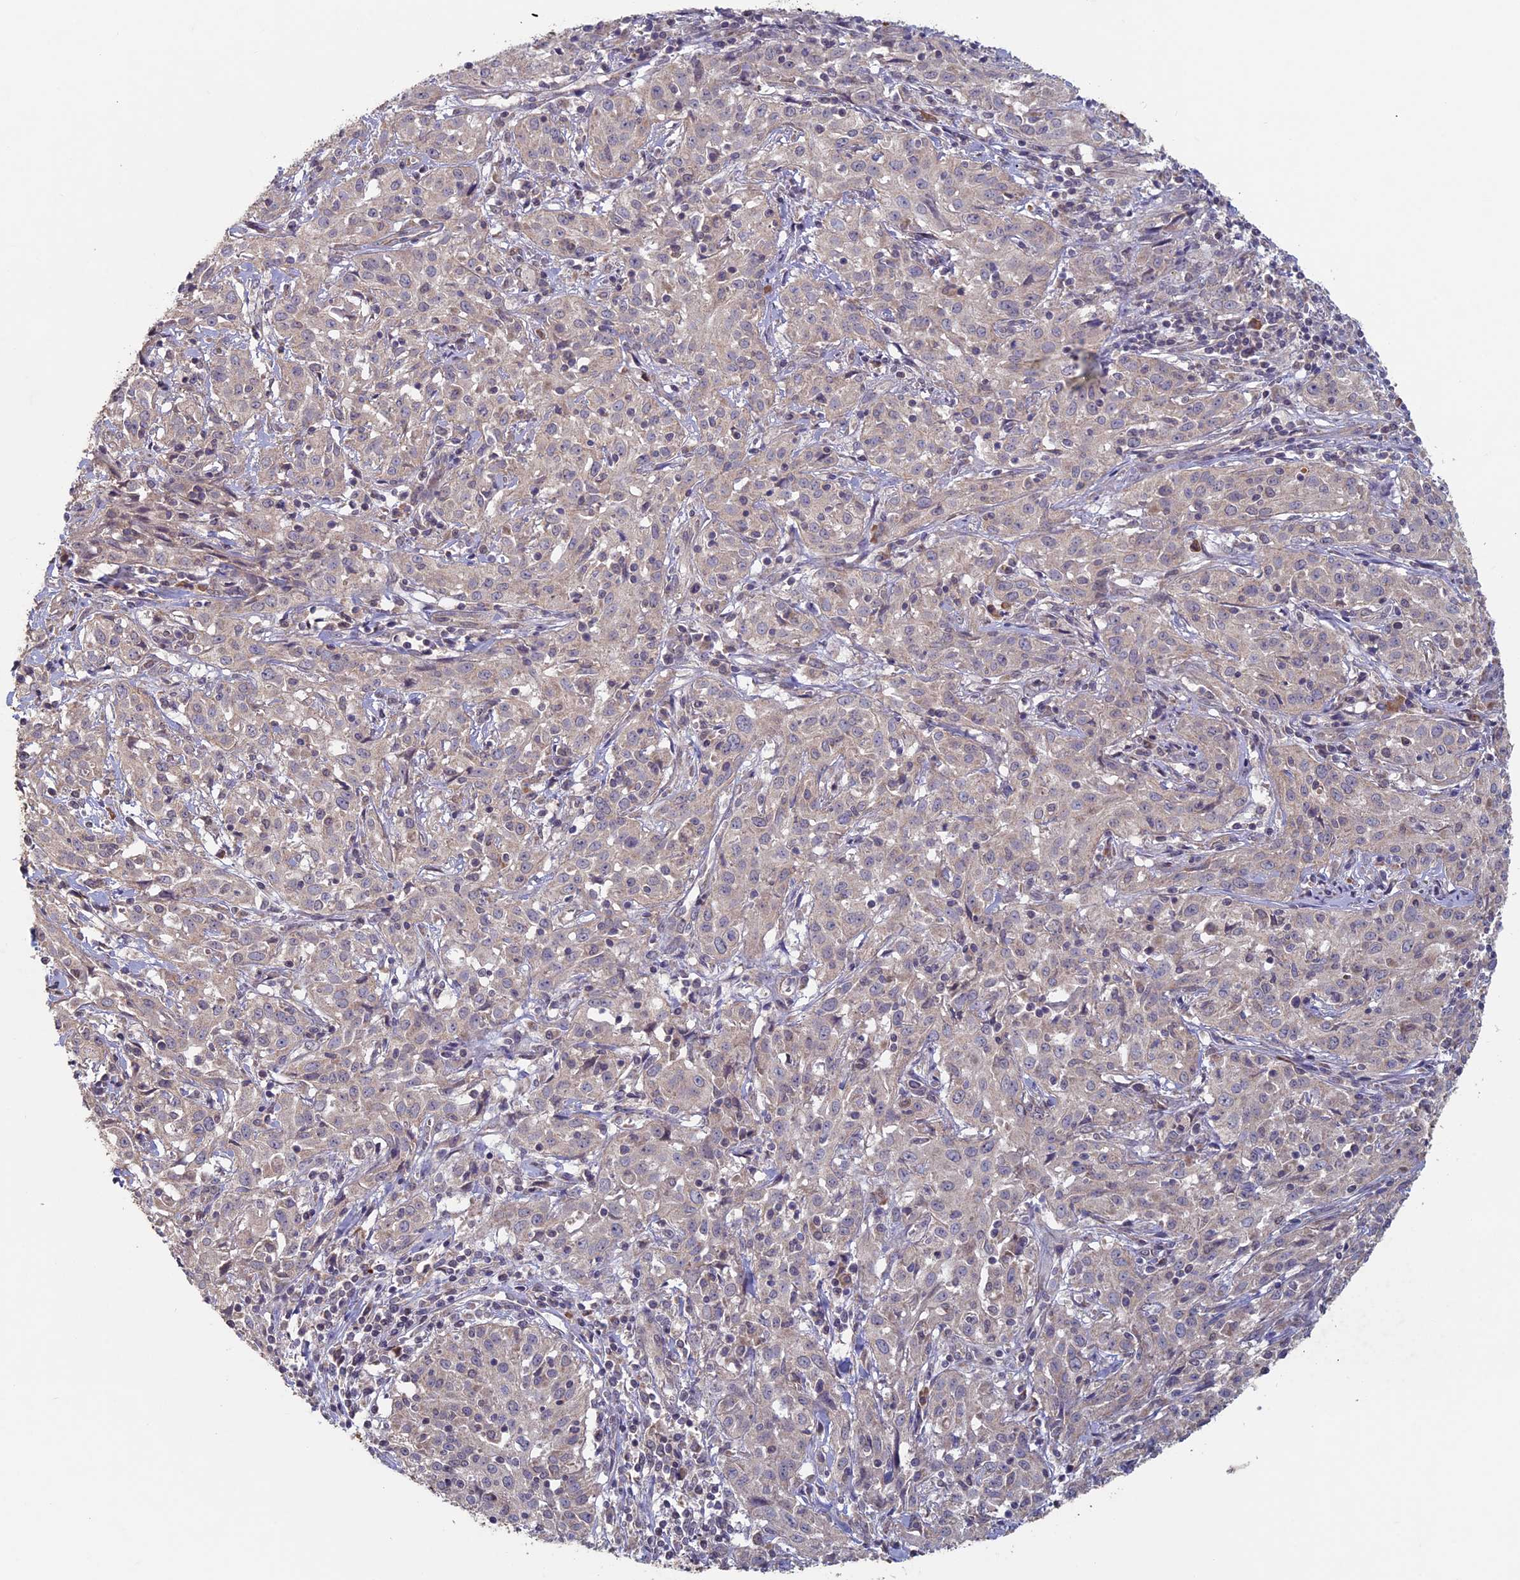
{"staining": {"intensity": "weak", "quantity": "<25%", "location": "cytoplasmic/membranous"}, "tissue": "cervical cancer", "cell_type": "Tumor cells", "image_type": "cancer", "snomed": [{"axis": "morphology", "description": "Squamous cell carcinoma, NOS"}, {"axis": "topography", "description": "Cervix"}], "caption": "There is no significant expression in tumor cells of cervical cancer.", "gene": "RCCD1", "patient": {"sex": "female", "age": 57}}